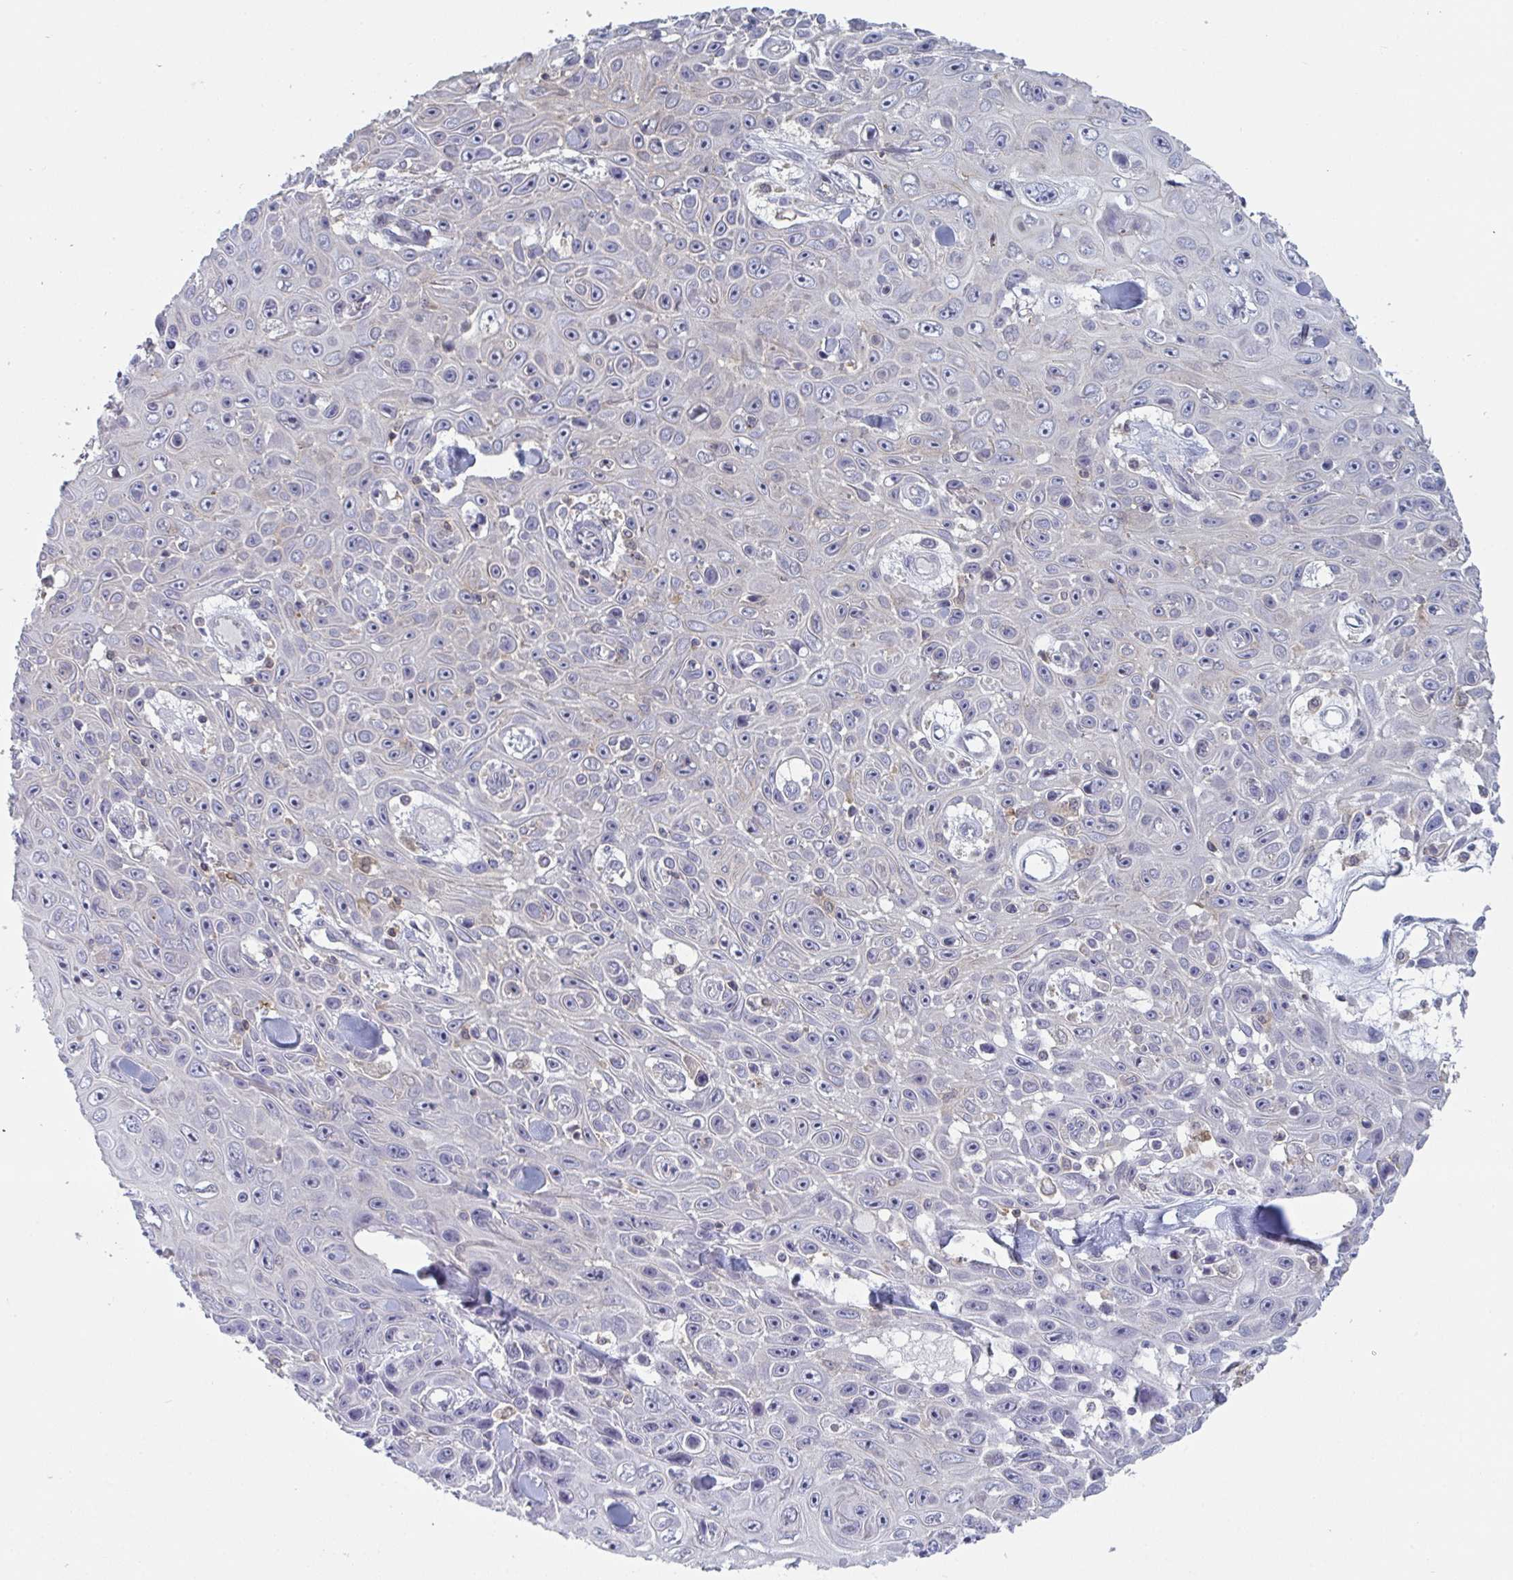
{"staining": {"intensity": "negative", "quantity": "none", "location": "none"}, "tissue": "skin cancer", "cell_type": "Tumor cells", "image_type": "cancer", "snomed": [{"axis": "morphology", "description": "Squamous cell carcinoma, NOS"}, {"axis": "topography", "description": "Skin"}], "caption": "High power microscopy histopathology image of an immunohistochemistry photomicrograph of skin cancer (squamous cell carcinoma), revealing no significant expression in tumor cells.", "gene": "DISP2", "patient": {"sex": "male", "age": 82}}